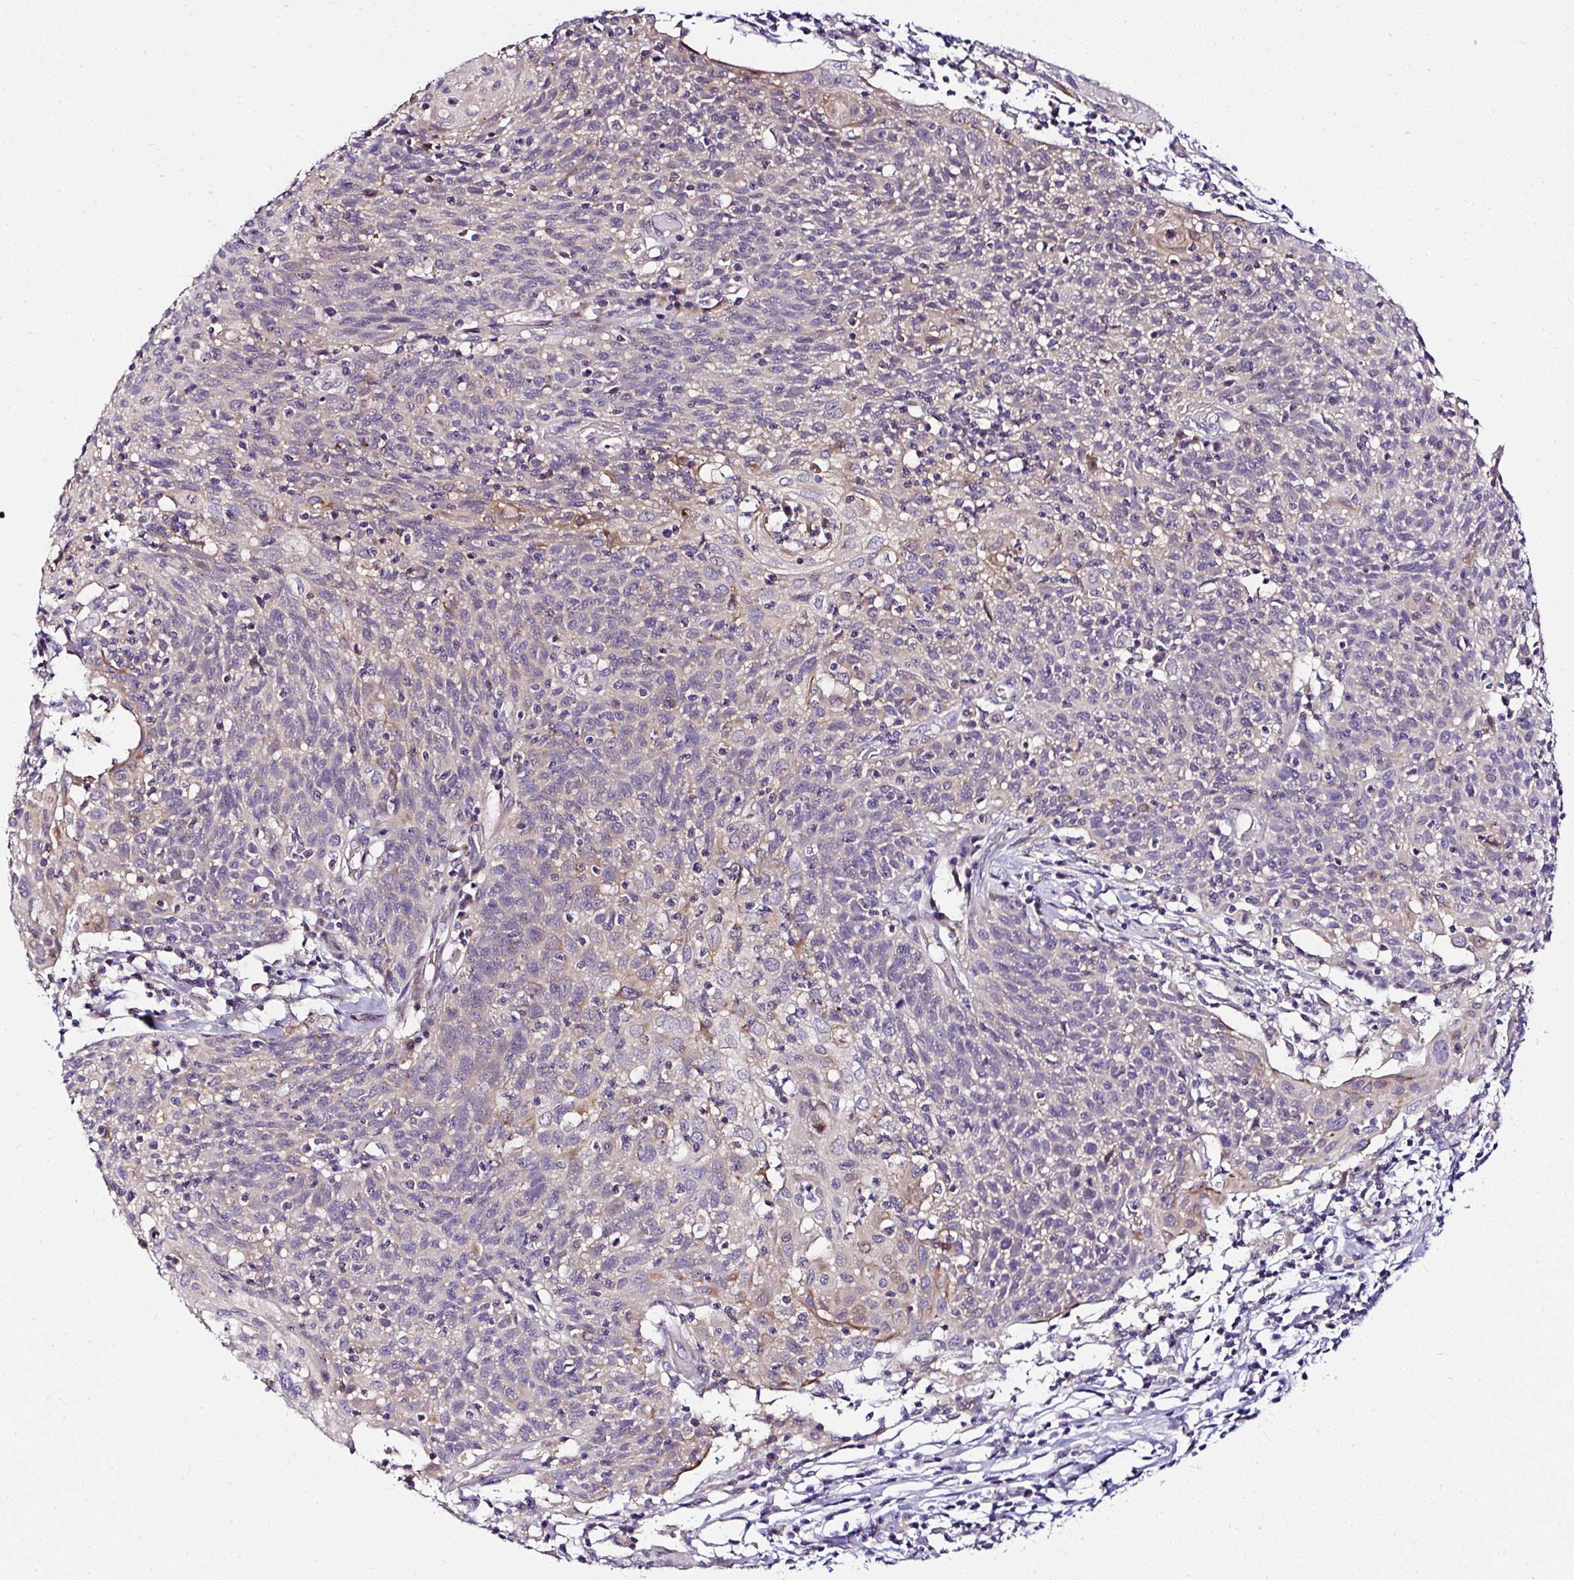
{"staining": {"intensity": "negative", "quantity": "none", "location": "none"}, "tissue": "cervical cancer", "cell_type": "Tumor cells", "image_type": "cancer", "snomed": [{"axis": "morphology", "description": "Squamous cell carcinoma, NOS"}, {"axis": "topography", "description": "Cervix"}], "caption": "DAB immunohistochemical staining of squamous cell carcinoma (cervical) shows no significant staining in tumor cells.", "gene": "DEPDC5", "patient": {"sex": "female", "age": 52}}